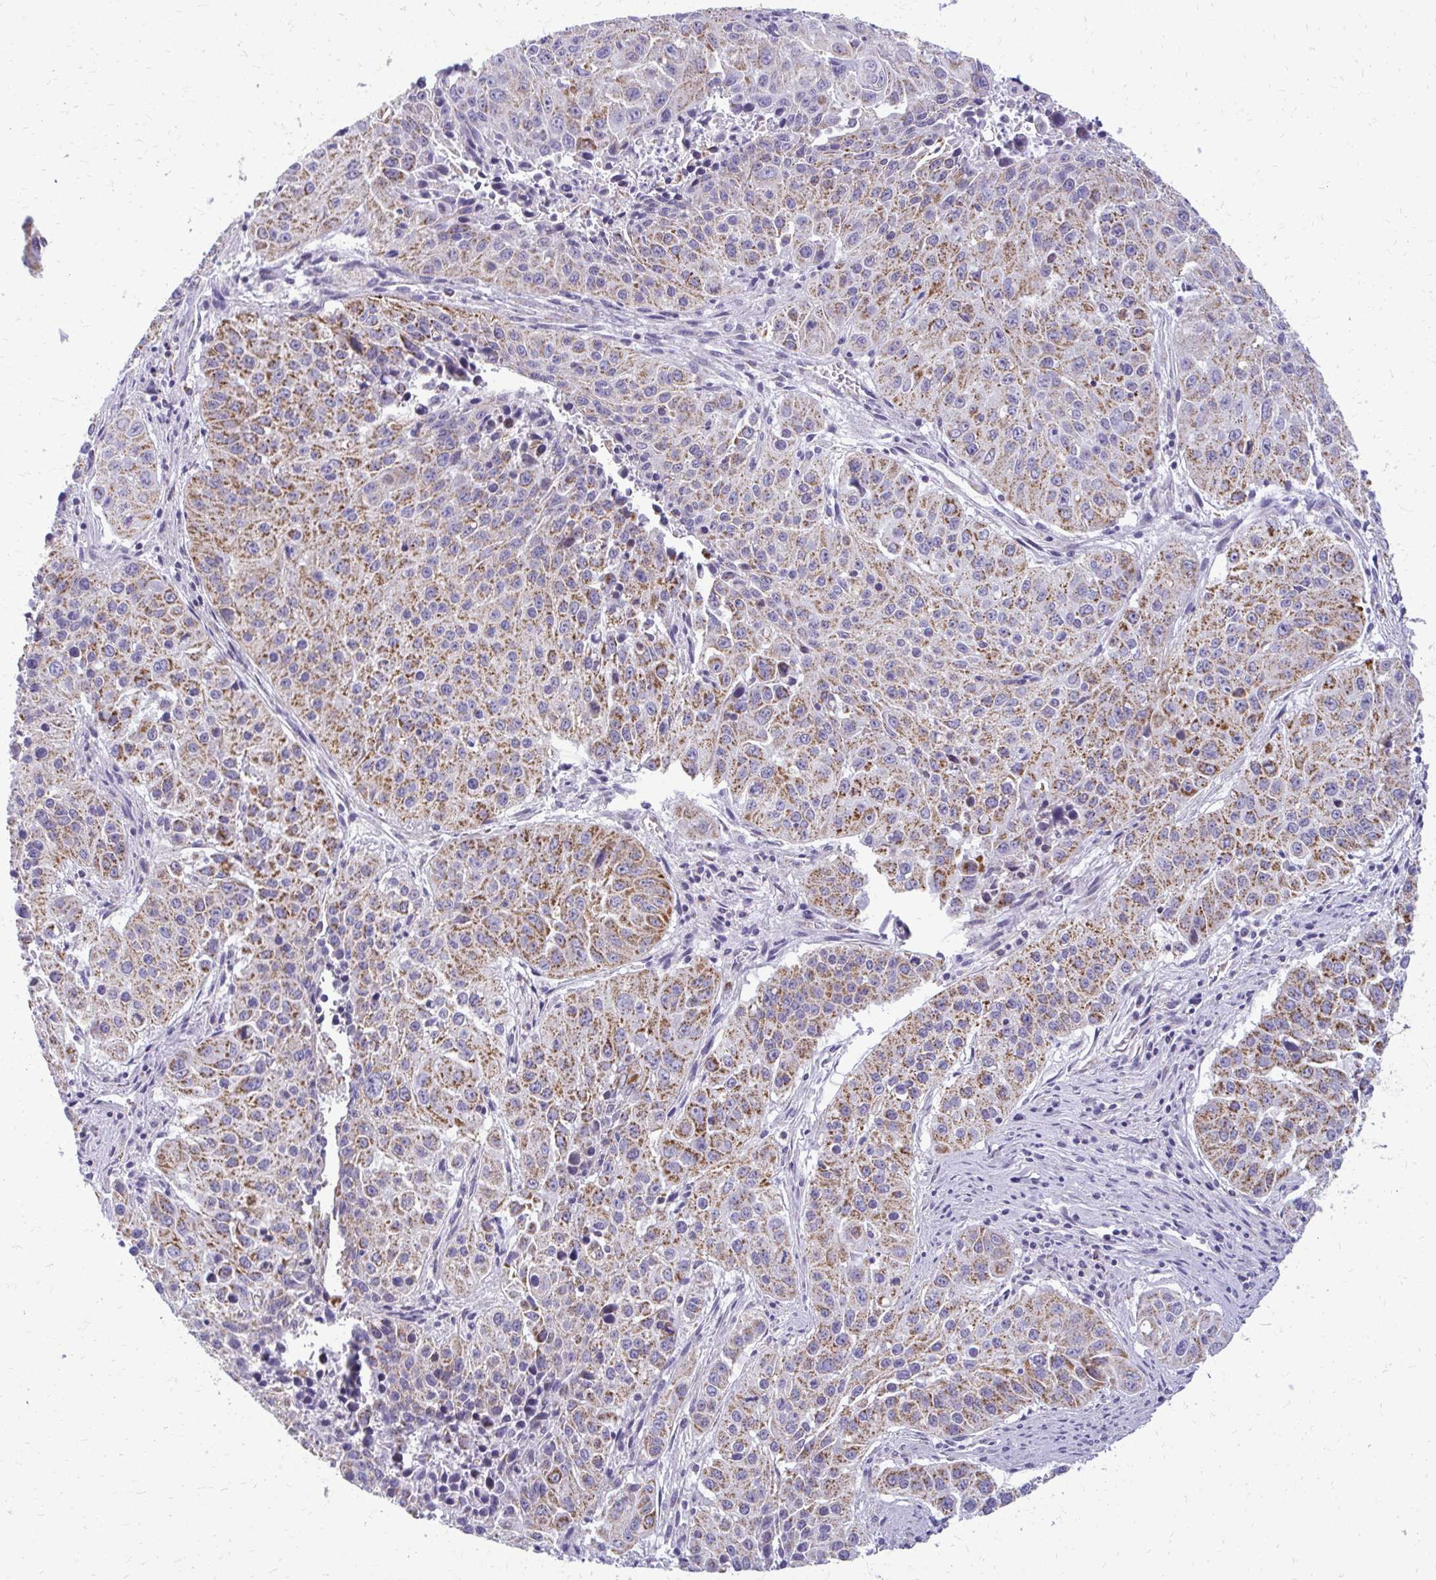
{"staining": {"intensity": "moderate", "quantity": ">75%", "location": "cytoplasmic/membranous"}, "tissue": "lung cancer", "cell_type": "Tumor cells", "image_type": "cancer", "snomed": [{"axis": "morphology", "description": "Squamous cell carcinoma, NOS"}, {"axis": "topography", "description": "Lung"}], "caption": "High-magnification brightfield microscopy of lung cancer (squamous cell carcinoma) stained with DAB (3,3'-diaminobenzidine) (brown) and counterstained with hematoxylin (blue). tumor cells exhibit moderate cytoplasmic/membranous positivity is seen in about>75% of cells.", "gene": "IFIT1", "patient": {"sex": "female", "age": 61}}